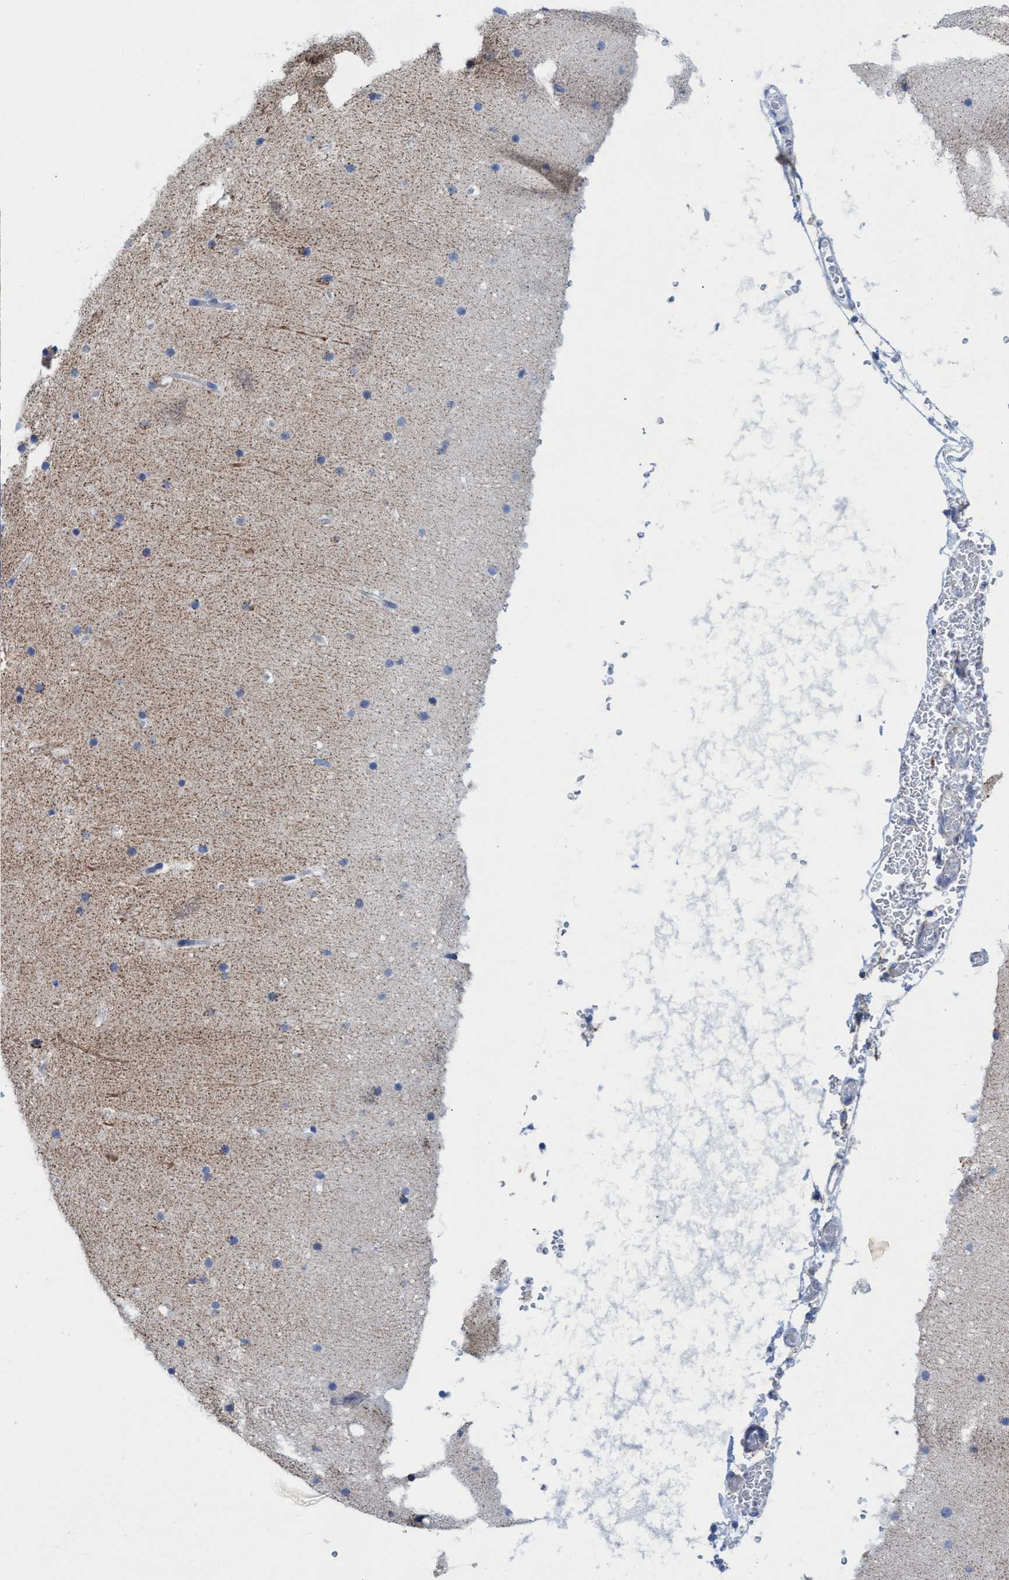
{"staining": {"intensity": "strong", "quantity": "25%-75%", "location": "cytoplasmic/membranous"}, "tissue": "cerebellum", "cell_type": "Cells in granular layer", "image_type": "normal", "snomed": [{"axis": "morphology", "description": "Normal tissue, NOS"}, {"axis": "topography", "description": "Cerebellum"}], "caption": "Normal cerebellum demonstrates strong cytoplasmic/membranous expression in approximately 25%-75% of cells in granular layer, visualized by immunohistochemistry.", "gene": "GGA3", "patient": {"sex": "male", "age": 57}}